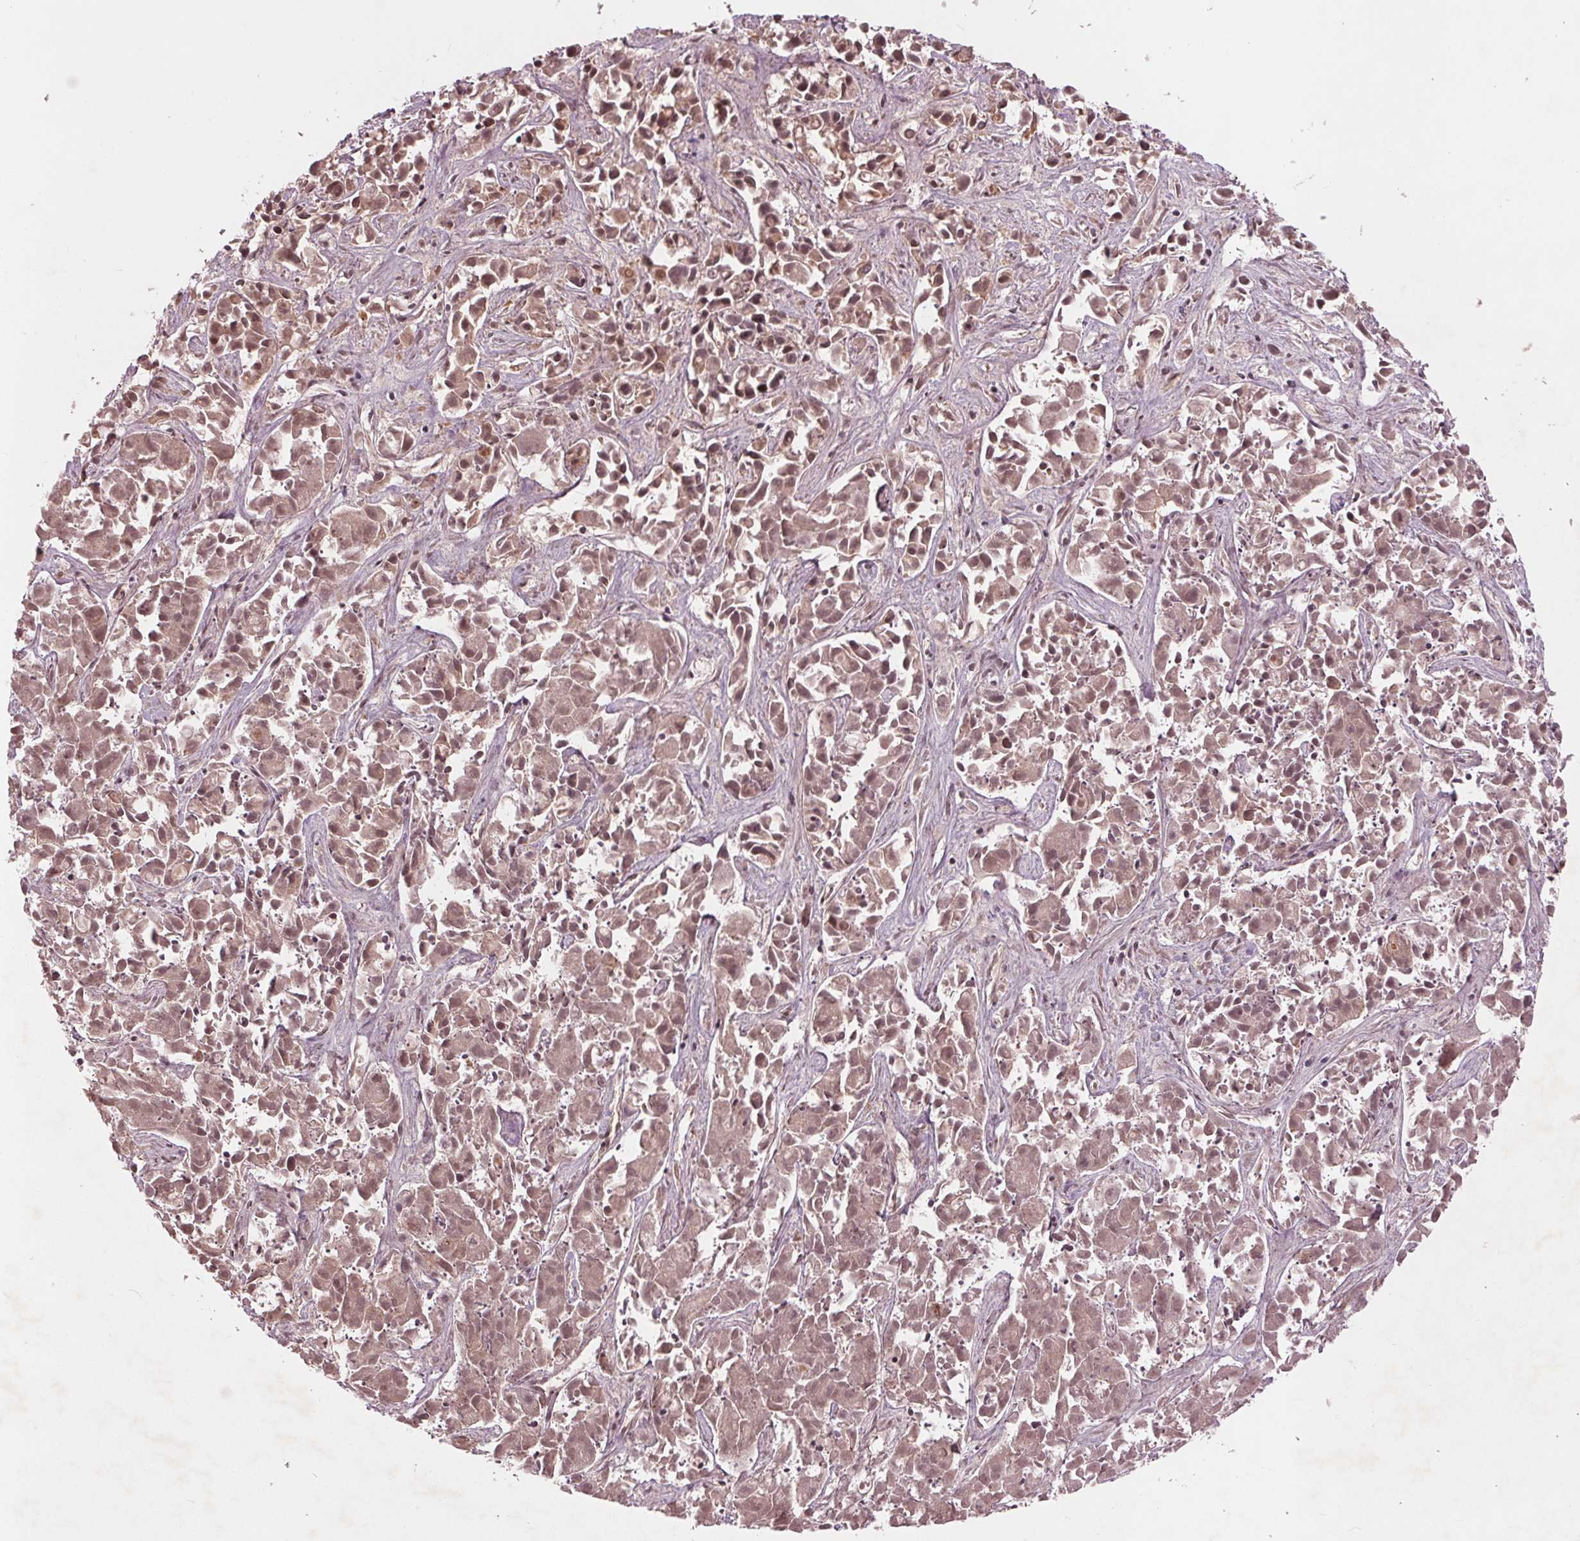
{"staining": {"intensity": "weak", "quantity": ">75%", "location": "cytoplasmic/membranous,nuclear"}, "tissue": "liver cancer", "cell_type": "Tumor cells", "image_type": "cancer", "snomed": [{"axis": "morphology", "description": "Cholangiocarcinoma"}, {"axis": "topography", "description": "Liver"}], "caption": "Immunohistochemistry (IHC) (DAB) staining of human liver cancer demonstrates weak cytoplasmic/membranous and nuclear protein expression in about >75% of tumor cells.", "gene": "BTBD1", "patient": {"sex": "female", "age": 81}}